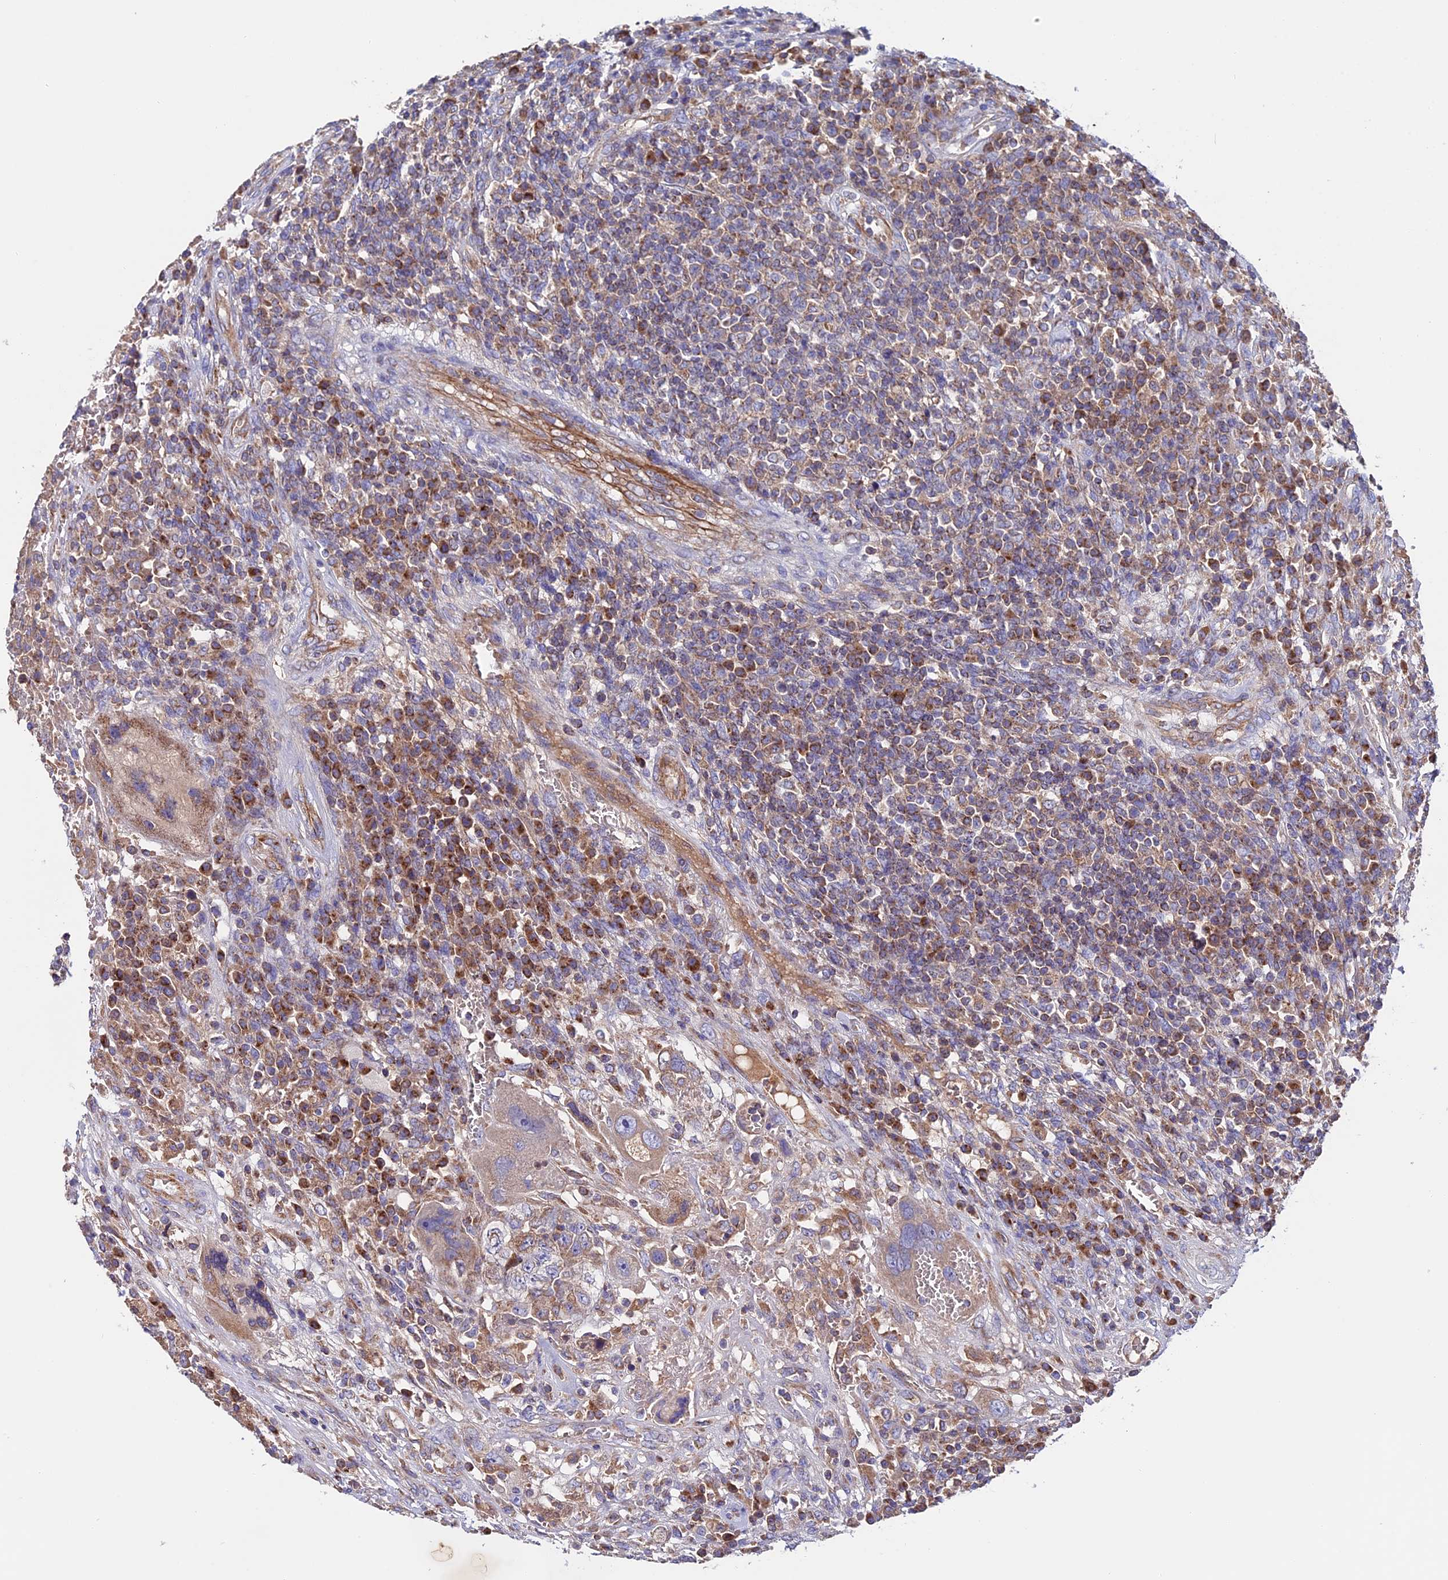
{"staining": {"intensity": "moderate", "quantity": "25%-75%", "location": "cytoplasmic/membranous"}, "tissue": "testis cancer", "cell_type": "Tumor cells", "image_type": "cancer", "snomed": [{"axis": "morphology", "description": "Carcinoma, Embryonal, NOS"}, {"axis": "topography", "description": "Testis"}], "caption": "Embryonal carcinoma (testis) was stained to show a protein in brown. There is medium levels of moderate cytoplasmic/membranous expression in approximately 25%-75% of tumor cells. The staining was performed using DAB to visualize the protein expression in brown, while the nuclei were stained in blue with hematoxylin (Magnification: 20x).", "gene": "SLC15A5", "patient": {"sex": "male", "age": 26}}